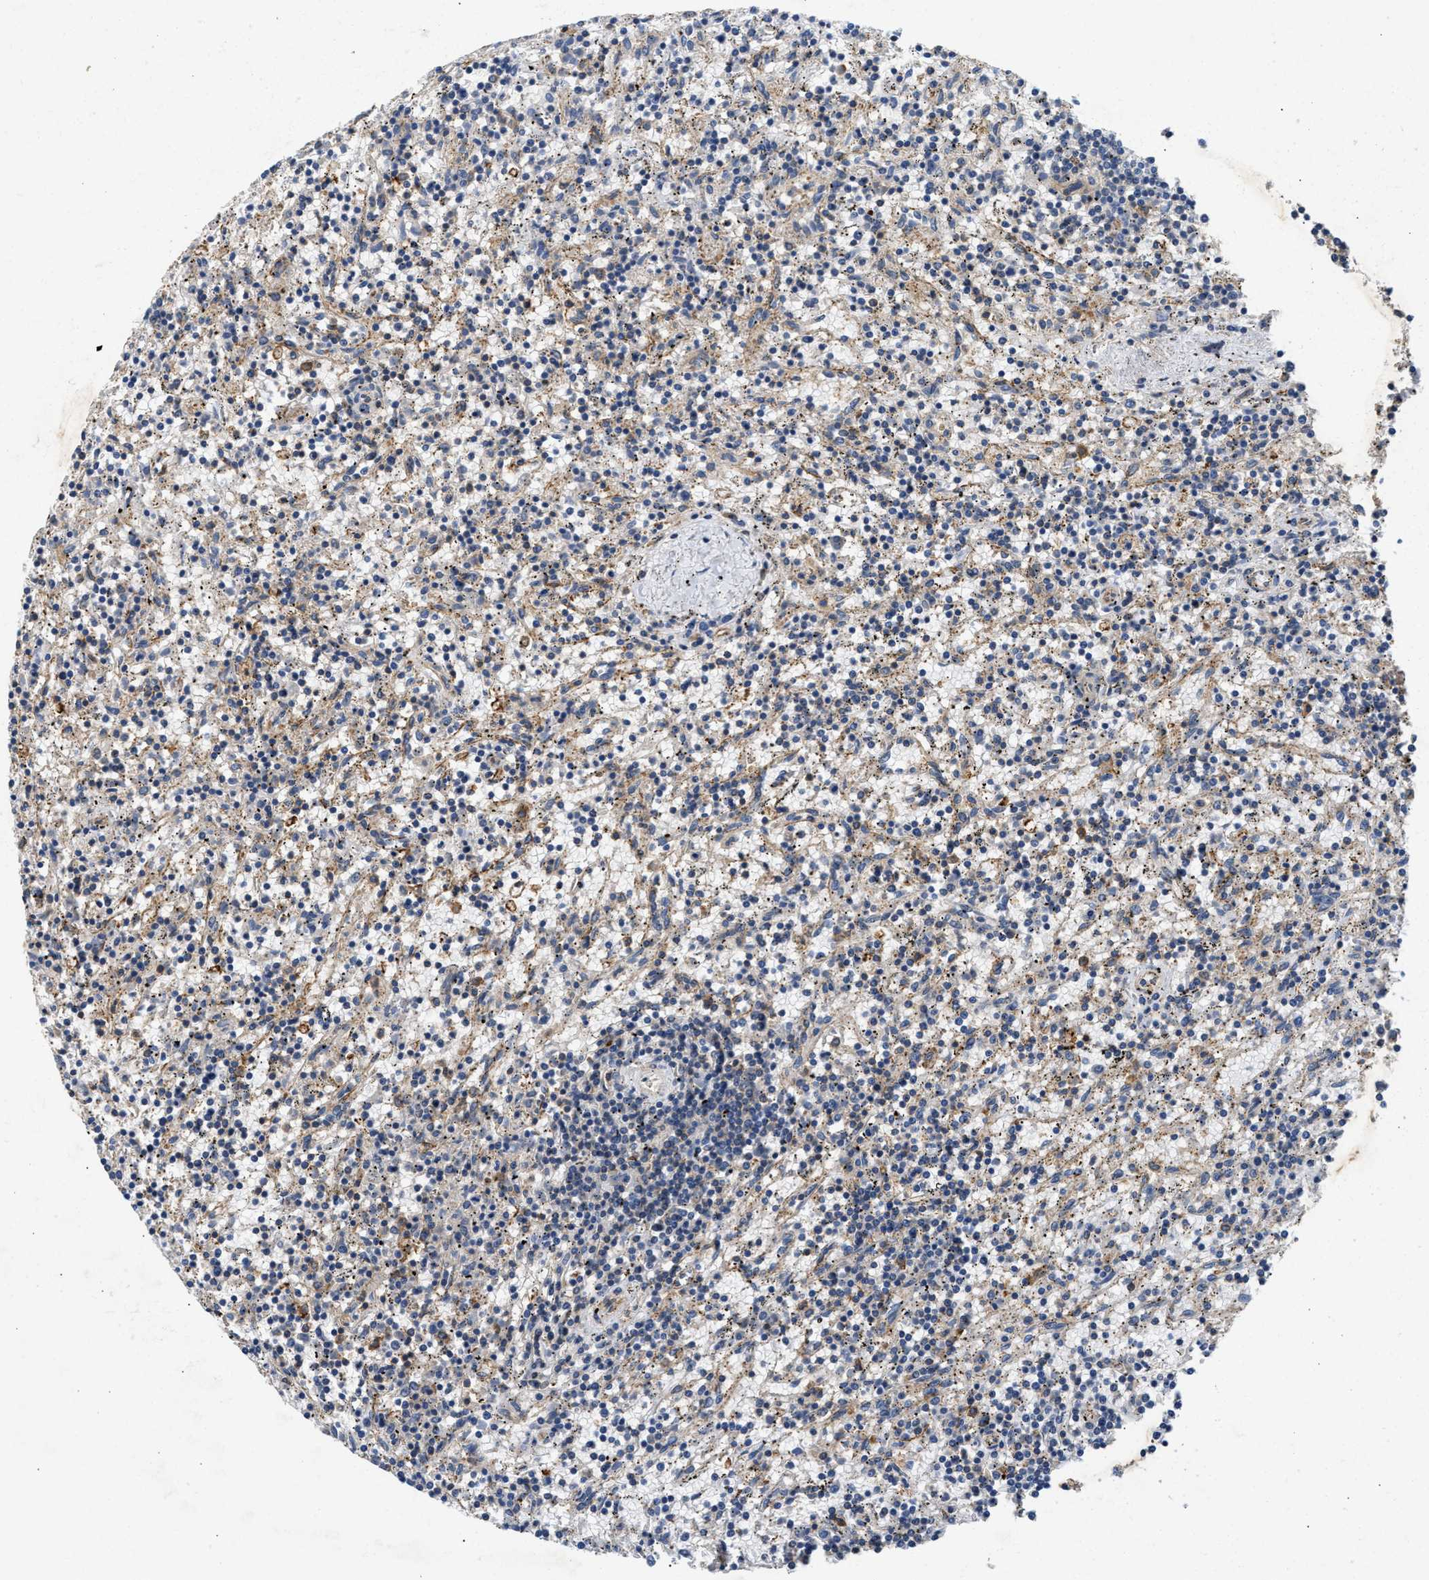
{"staining": {"intensity": "negative", "quantity": "none", "location": "none"}, "tissue": "lymphoma", "cell_type": "Tumor cells", "image_type": "cancer", "snomed": [{"axis": "morphology", "description": "Malignant lymphoma, non-Hodgkin's type, Low grade"}, {"axis": "topography", "description": "Spleen"}], "caption": "DAB immunohistochemical staining of human low-grade malignant lymphoma, non-Hodgkin's type shows no significant positivity in tumor cells.", "gene": "SAMD9L", "patient": {"sex": "male", "age": 76}}